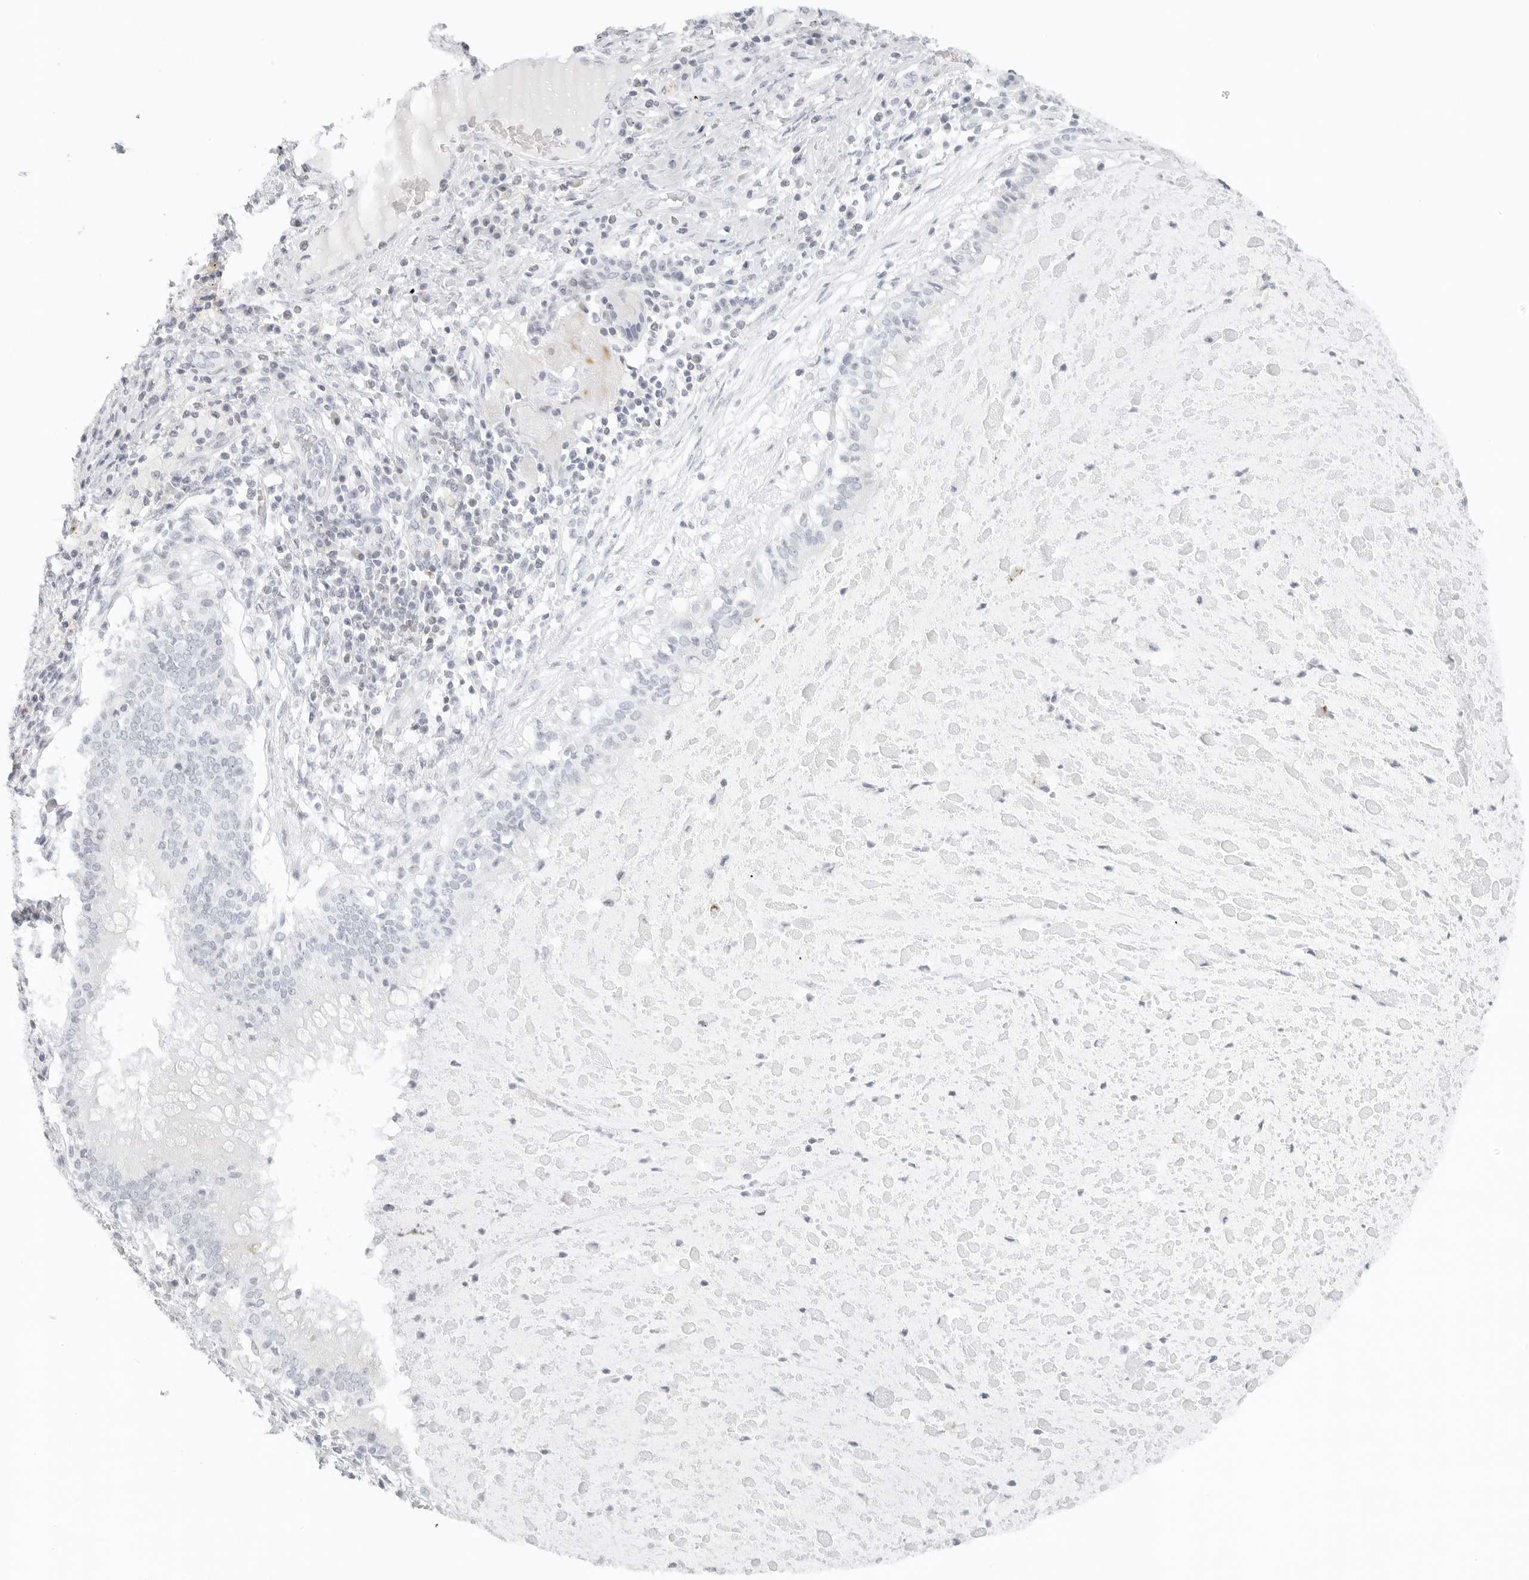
{"staining": {"intensity": "negative", "quantity": "none", "location": "none"}, "tissue": "lung cancer", "cell_type": "Tumor cells", "image_type": "cancer", "snomed": [{"axis": "morphology", "description": "Squamous cell carcinoma, NOS"}, {"axis": "topography", "description": "Lung"}], "caption": "The image demonstrates no significant staining in tumor cells of lung cancer.", "gene": "RPS6KC1", "patient": {"sex": "male", "age": 61}}